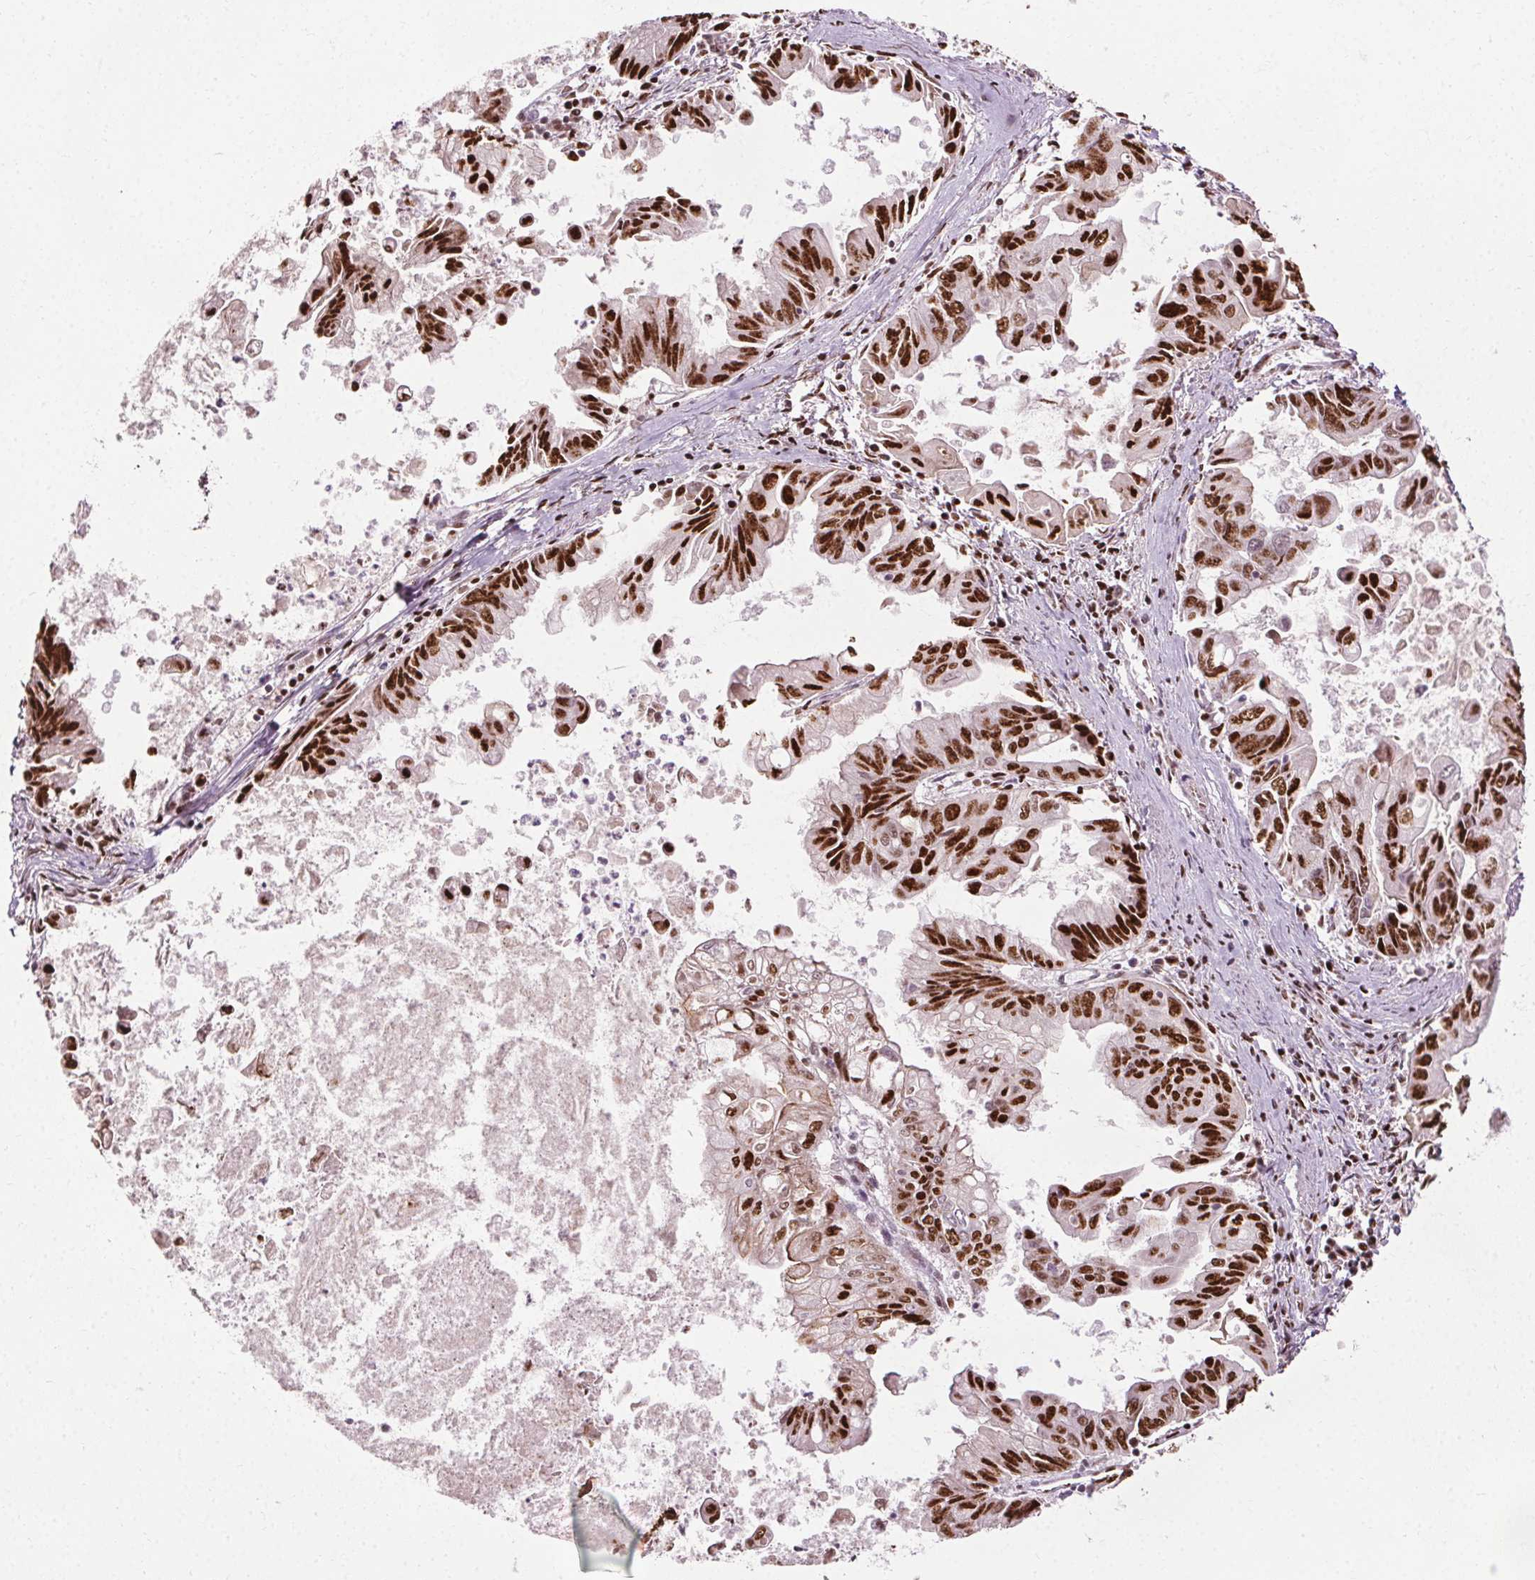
{"staining": {"intensity": "strong", "quantity": "25%-75%", "location": "nuclear"}, "tissue": "stomach cancer", "cell_type": "Tumor cells", "image_type": "cancer", "snomed": [{"axis": "morphology", "description": "Adenocarcinoma, NOS"}, {"axis": "topography", "description": "Stomach, upper"}], "caption": "Protein positivity by immunohistochemistry (IHC) shows strong nuclear staining in about 25%-75% of tumor cells in adenocarcinoma (stomach).", "gene": "CEBPA", "patient": {"sex": "male", "age": 80}}